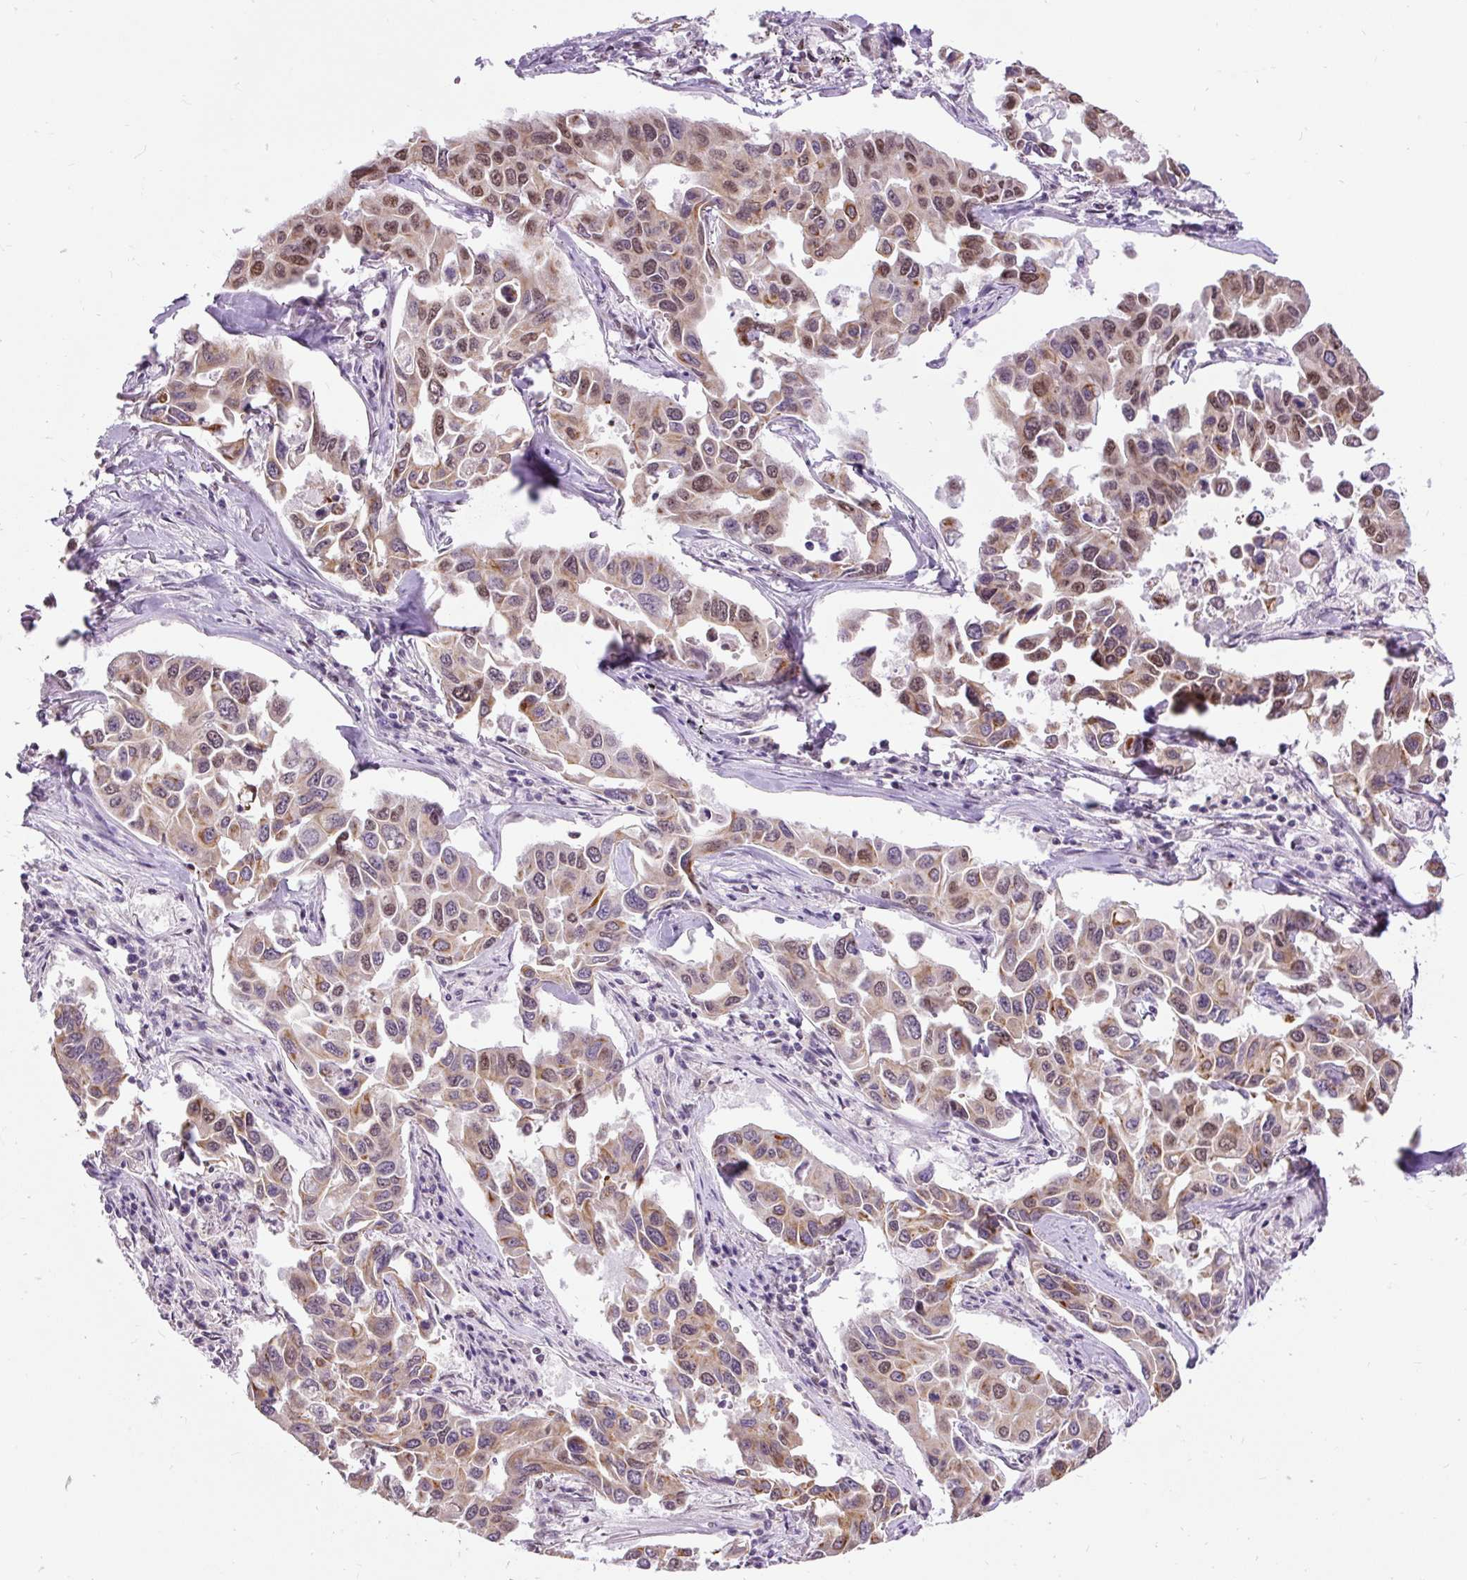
{"staining": {"intensity": "moderate", "quantity": ">75%", "location": "nuclear"}, "tissue": "lung cancer", "cell_type": "Tumor cells", "image_type": "cancer", "snomed": [{"axis": "morphology", "description": "Adenocarcinoma, NOS"}, {"axis": "topography", "description": "Lung"}], "caption": "IHC micrograph of neoplastic tissue: lung cancer stained using immunohistochemistry exhibits medium levels of moderate protein expression localized specifically in the nuclear of tumor cells, appearing as a nuclear brown color.", "gene": "ZNF672", "patient": {"sex": "male", "age": 64}}